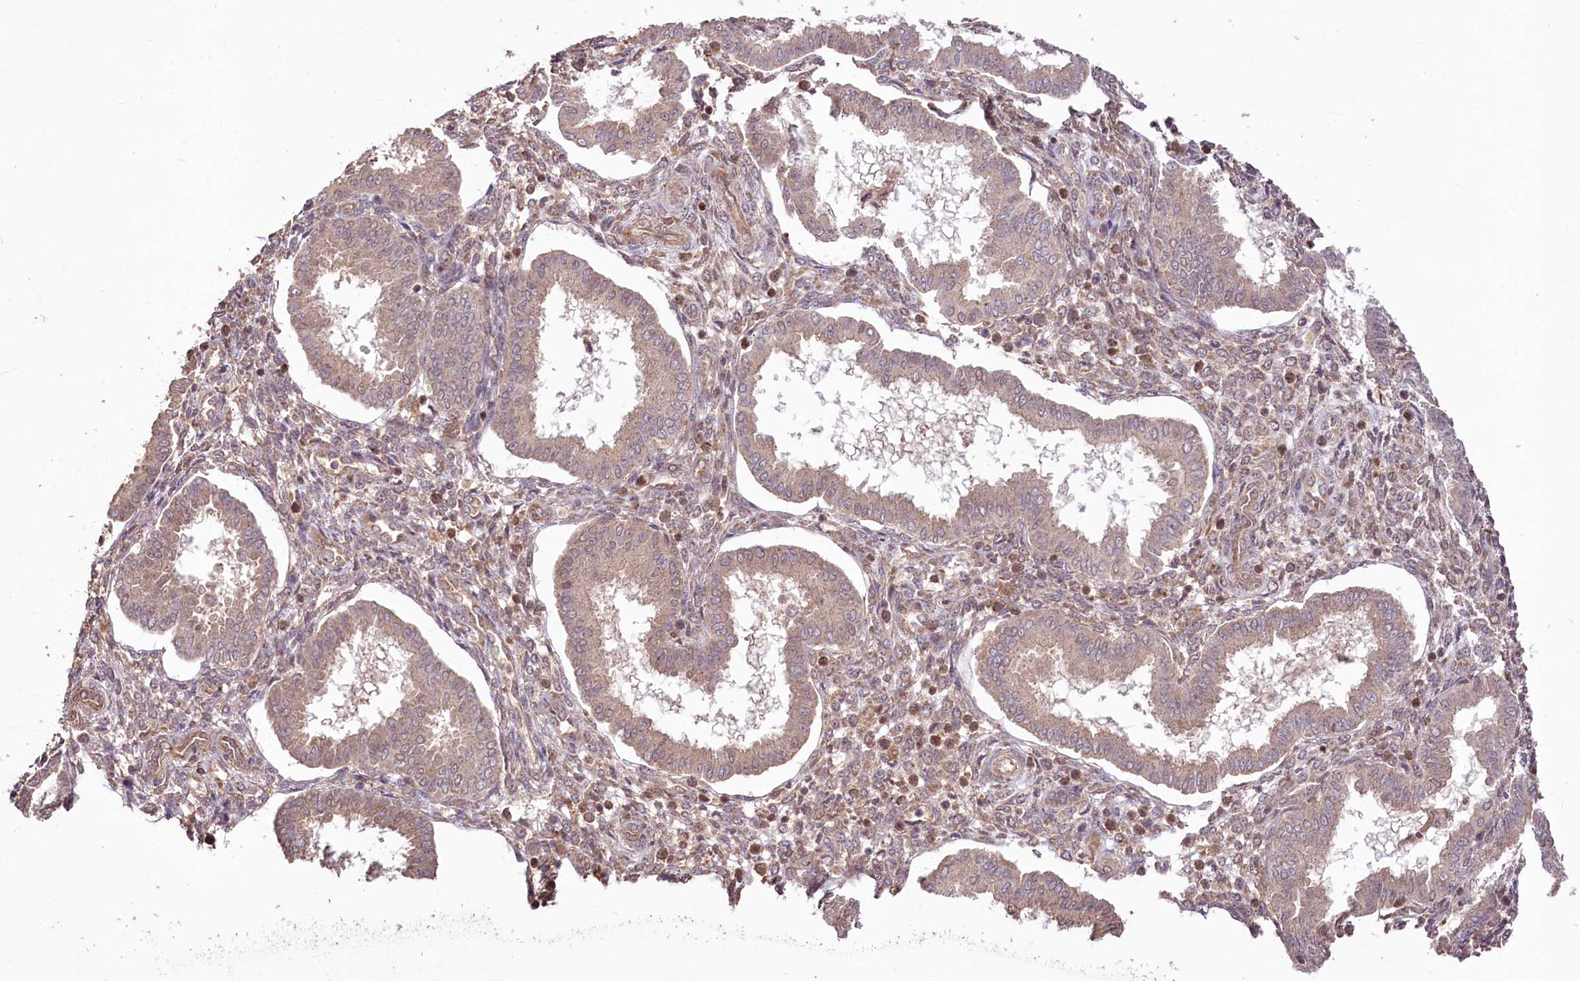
{"staining": {"intensity": "negative", "quantity": "none", "location": "none"}, "tissue": "endometrium", "cell_type": "Cells in endometrial stroma", "image_type": "normal", "snomed": [{"axis": "morphology", "description": "Normal tissue, NOS"}, {"axis": "topography", "description": "Endometrium"}], "caption": "Protein analysis of normal endometrium reveals no significant positivity in cells in endometrial stroma.", "gene": "RRP8", "patient": {"sex": "female", "age": 24}}